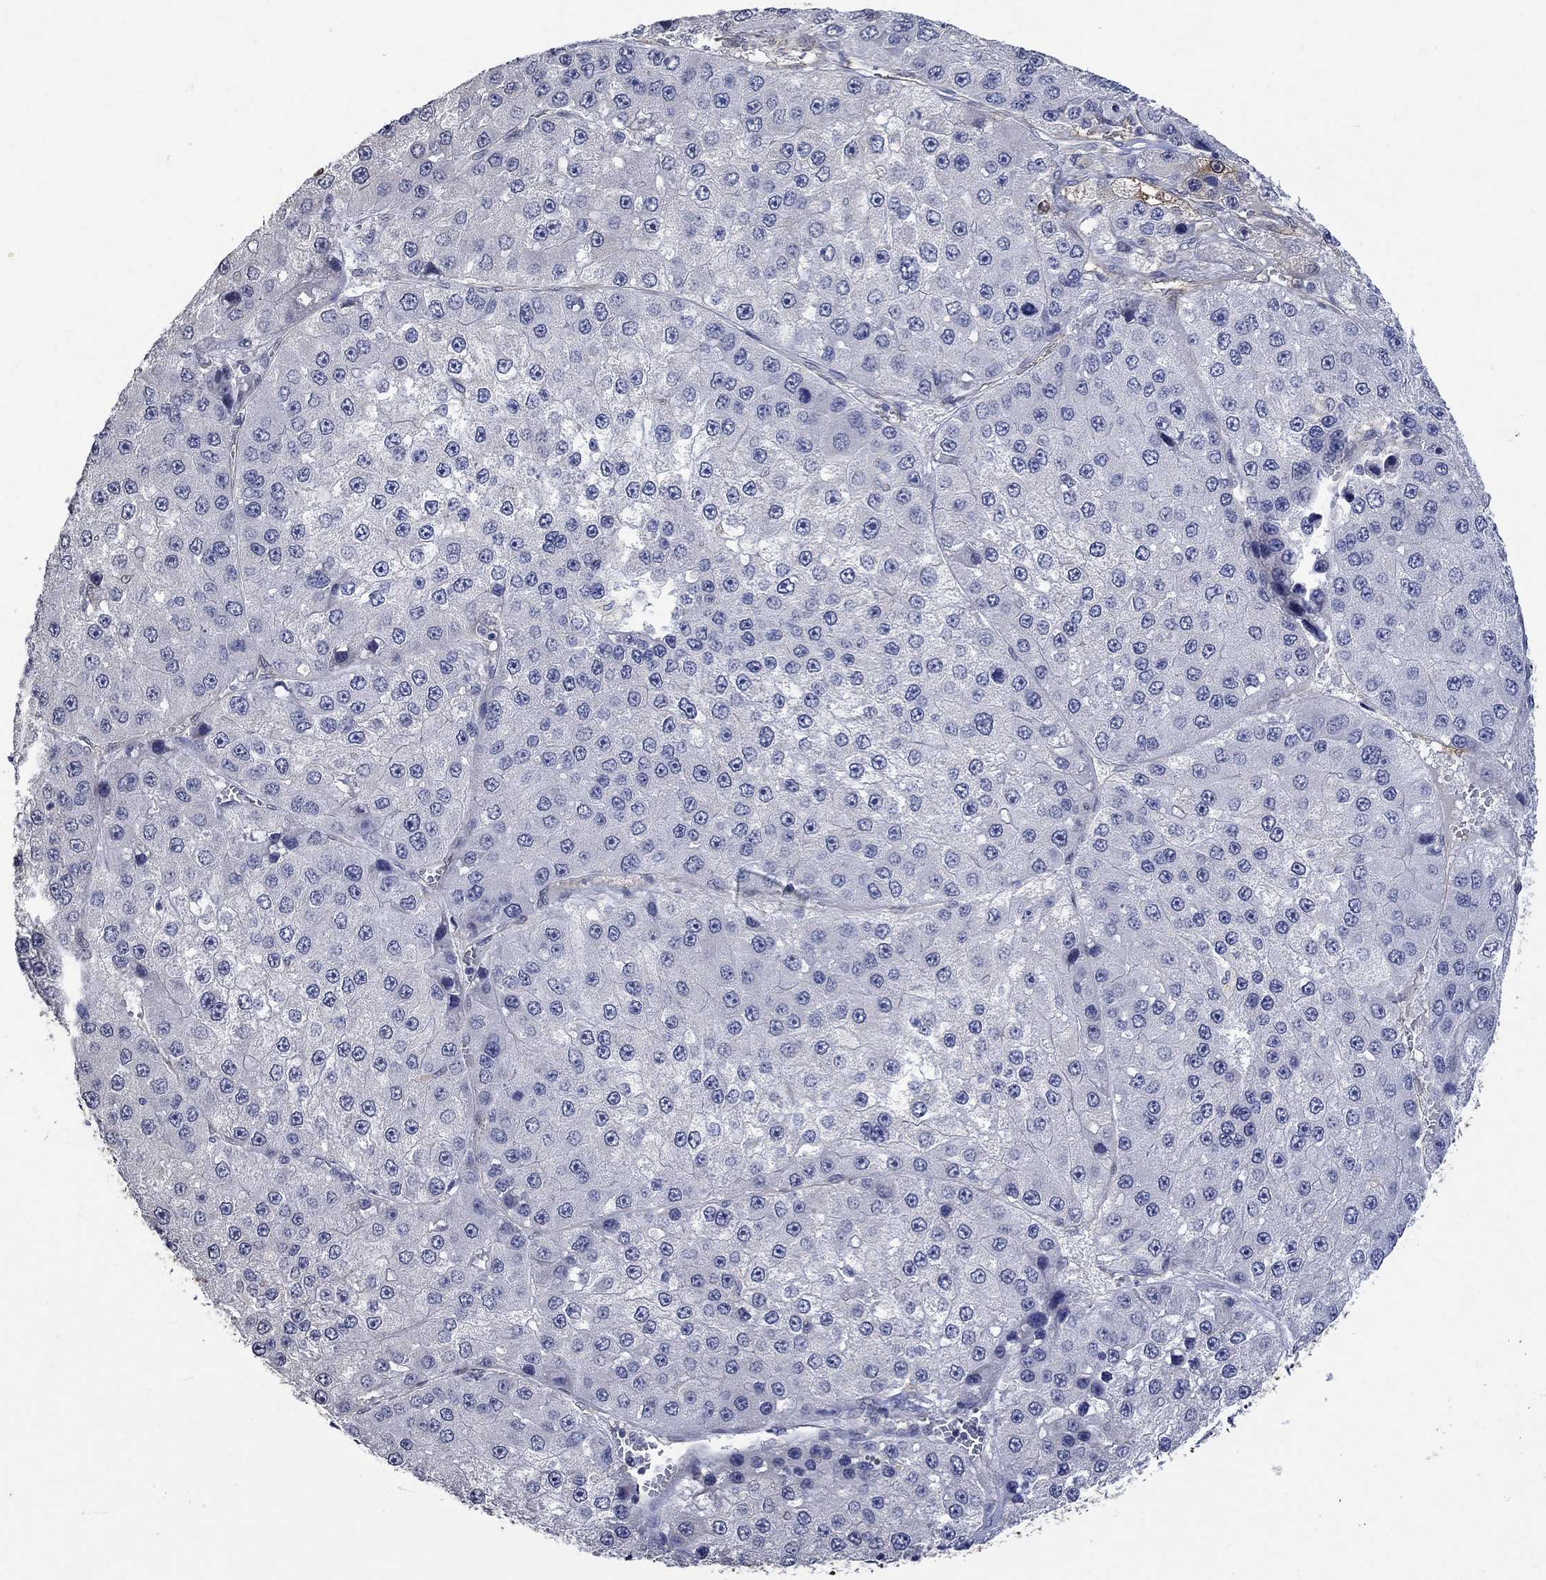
{"staining": {"intensity": "negative", "quantity": "none", "location": "none"}, "tissue": "liver cancer", "cell_type": "Tumor cells", "image_type": "cancer", "snomed": [{"axis": "morphology", "description": "Carcinoma, Hepatocellular, NOS"}, {"axis": "topography", "description": "Liver"}], "caption": "DAB (3,3'-diaminobenzidine) immunohistochemical staining of human hepatocellular carcinoma (liver) displays no significant positivity in tumor cells.", "gene": "TGM2", "patient": {"sex": "female", "age": 73}}